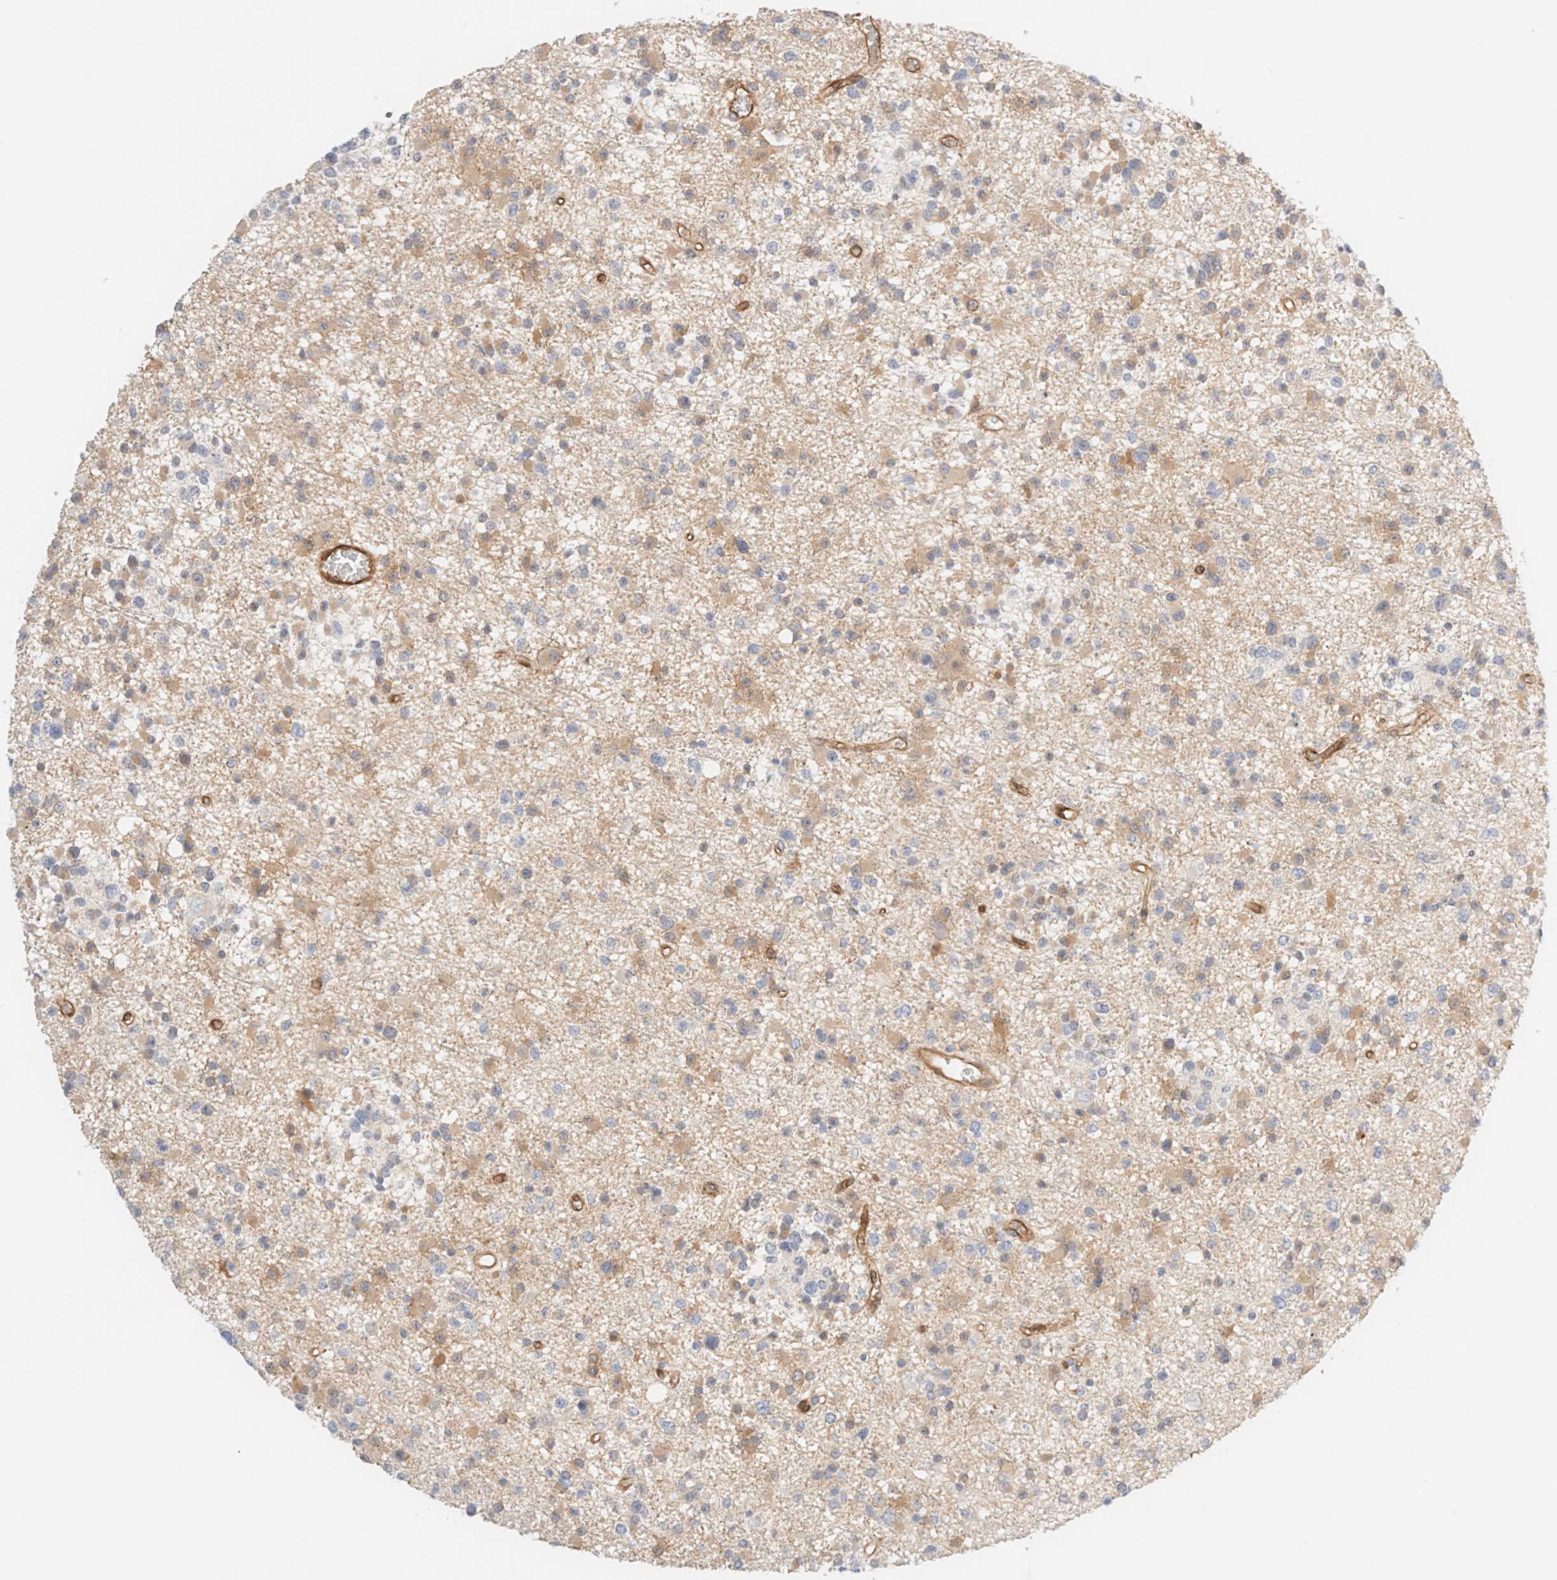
{"staining": {"intensity": "weak", "quantity": "25%-75%", "location": "cytoplasmic/membranous"}, "tissue": "glioma", "cell_type": "Tumor cells", "image_type": "cancer", "snomed": [{"axis": "morphology", "description": "Glioma, malignant, Low grade"}, {"axis": "topography", "description": "Brain"}], "caption": "A micrograph of human glioma stained for a protein shows weak cytoplasmic/membranous brown staining in tumor cells.", "gene": "LMCD1", "patient": {"sex": "female", "age": 22}}